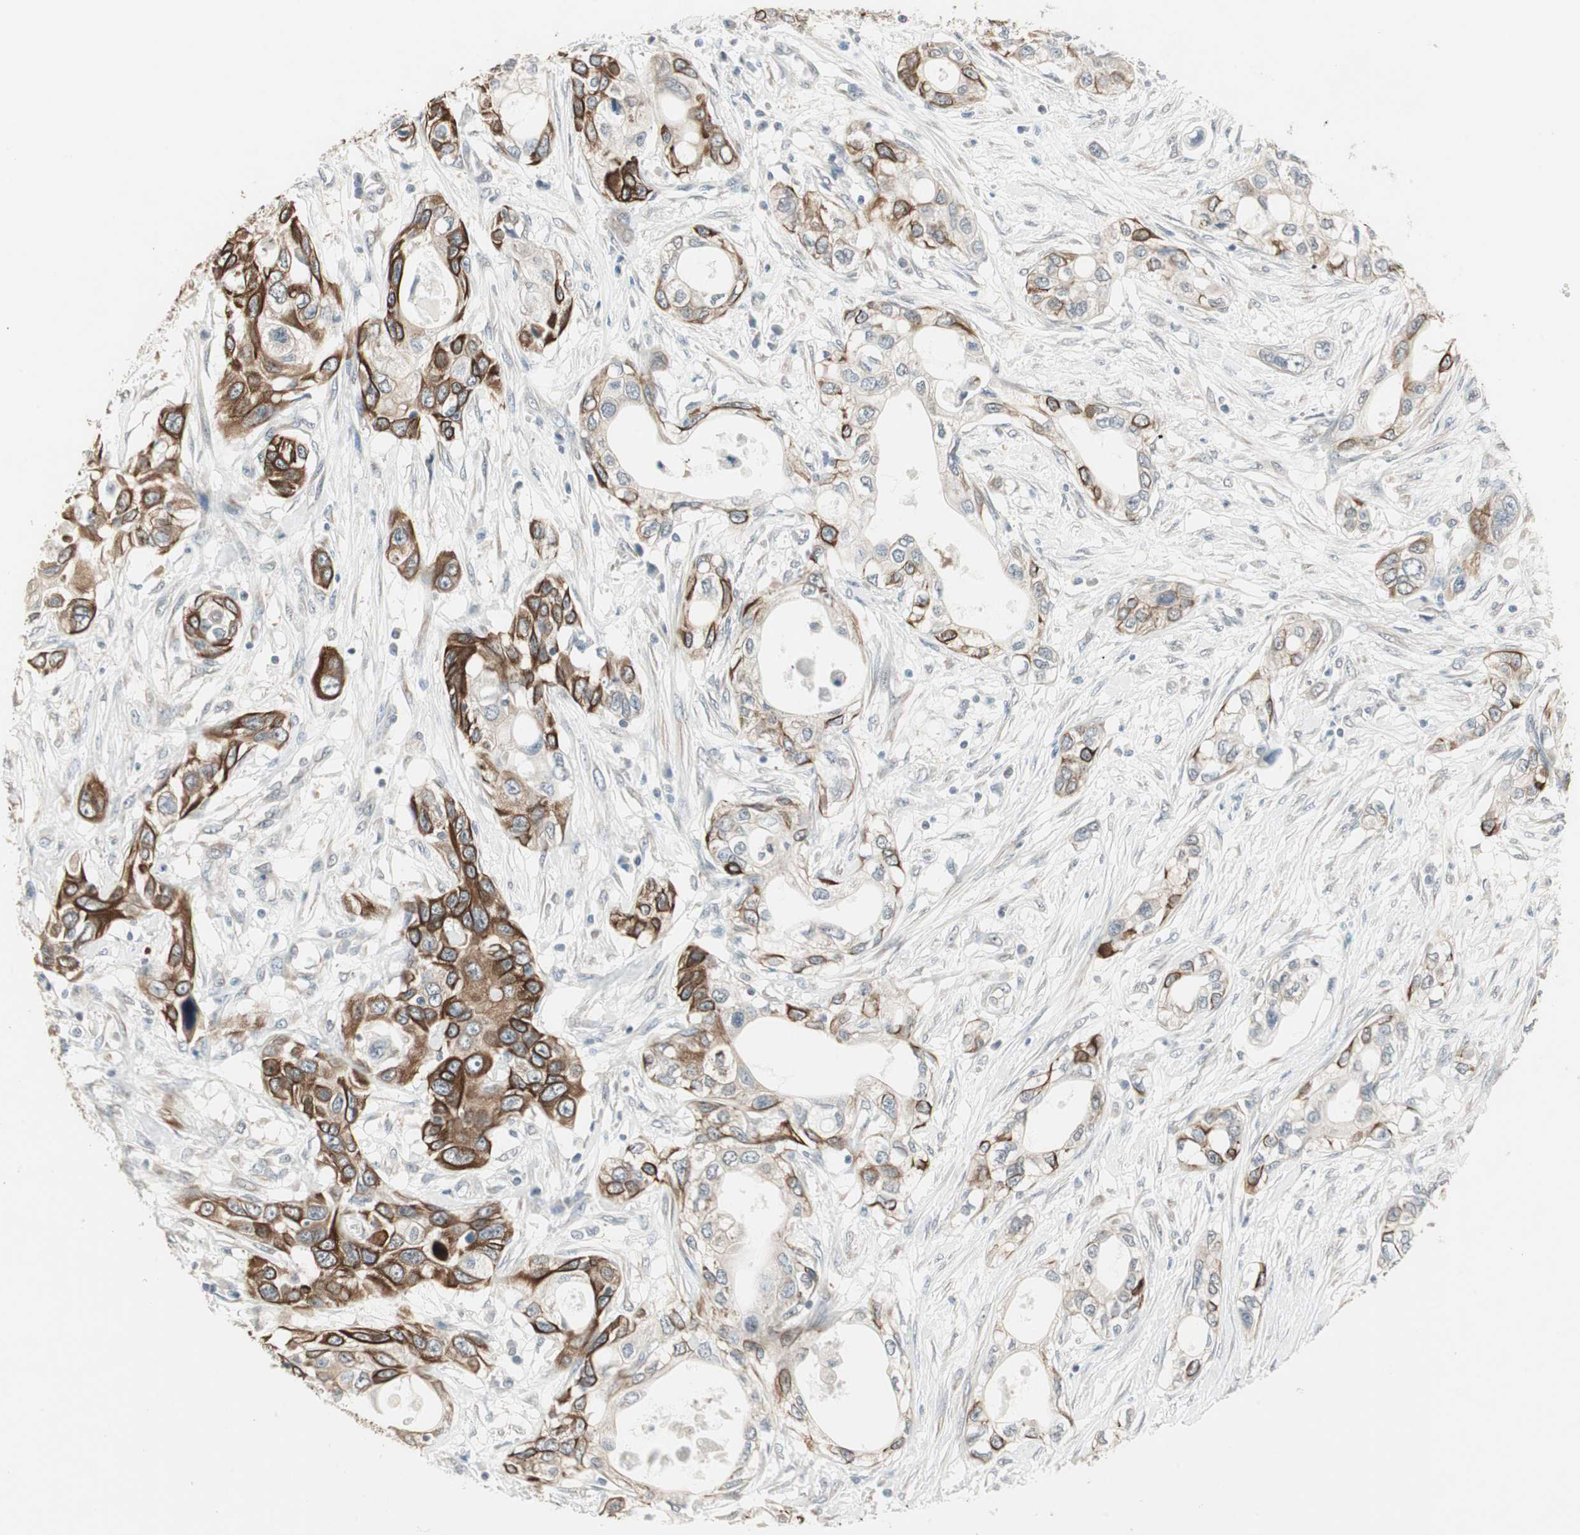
{"staining": {"intensity": "strong", "quantity": ">75%", "location": "cytoplasmic/membranous"}, "tissue": "pancreatic cancer", "cell_type": "Tumor cells", "image_type": "cancer", "snomed": [{"axis": "morphology", "description": "Adenocarcinoma, NOS"}, {"axis": "topography", "description": "Pancreas"}], "caption": "IHC histopathology image of pancreatic adenocarcinoma stained for a protein (brown), which demonstrates high levels of strong cytoplasmic/membranous expression in about >75% of tumor cells.", "gene": "ZFP36", "patient": {"sex": "female", "age": 70}}